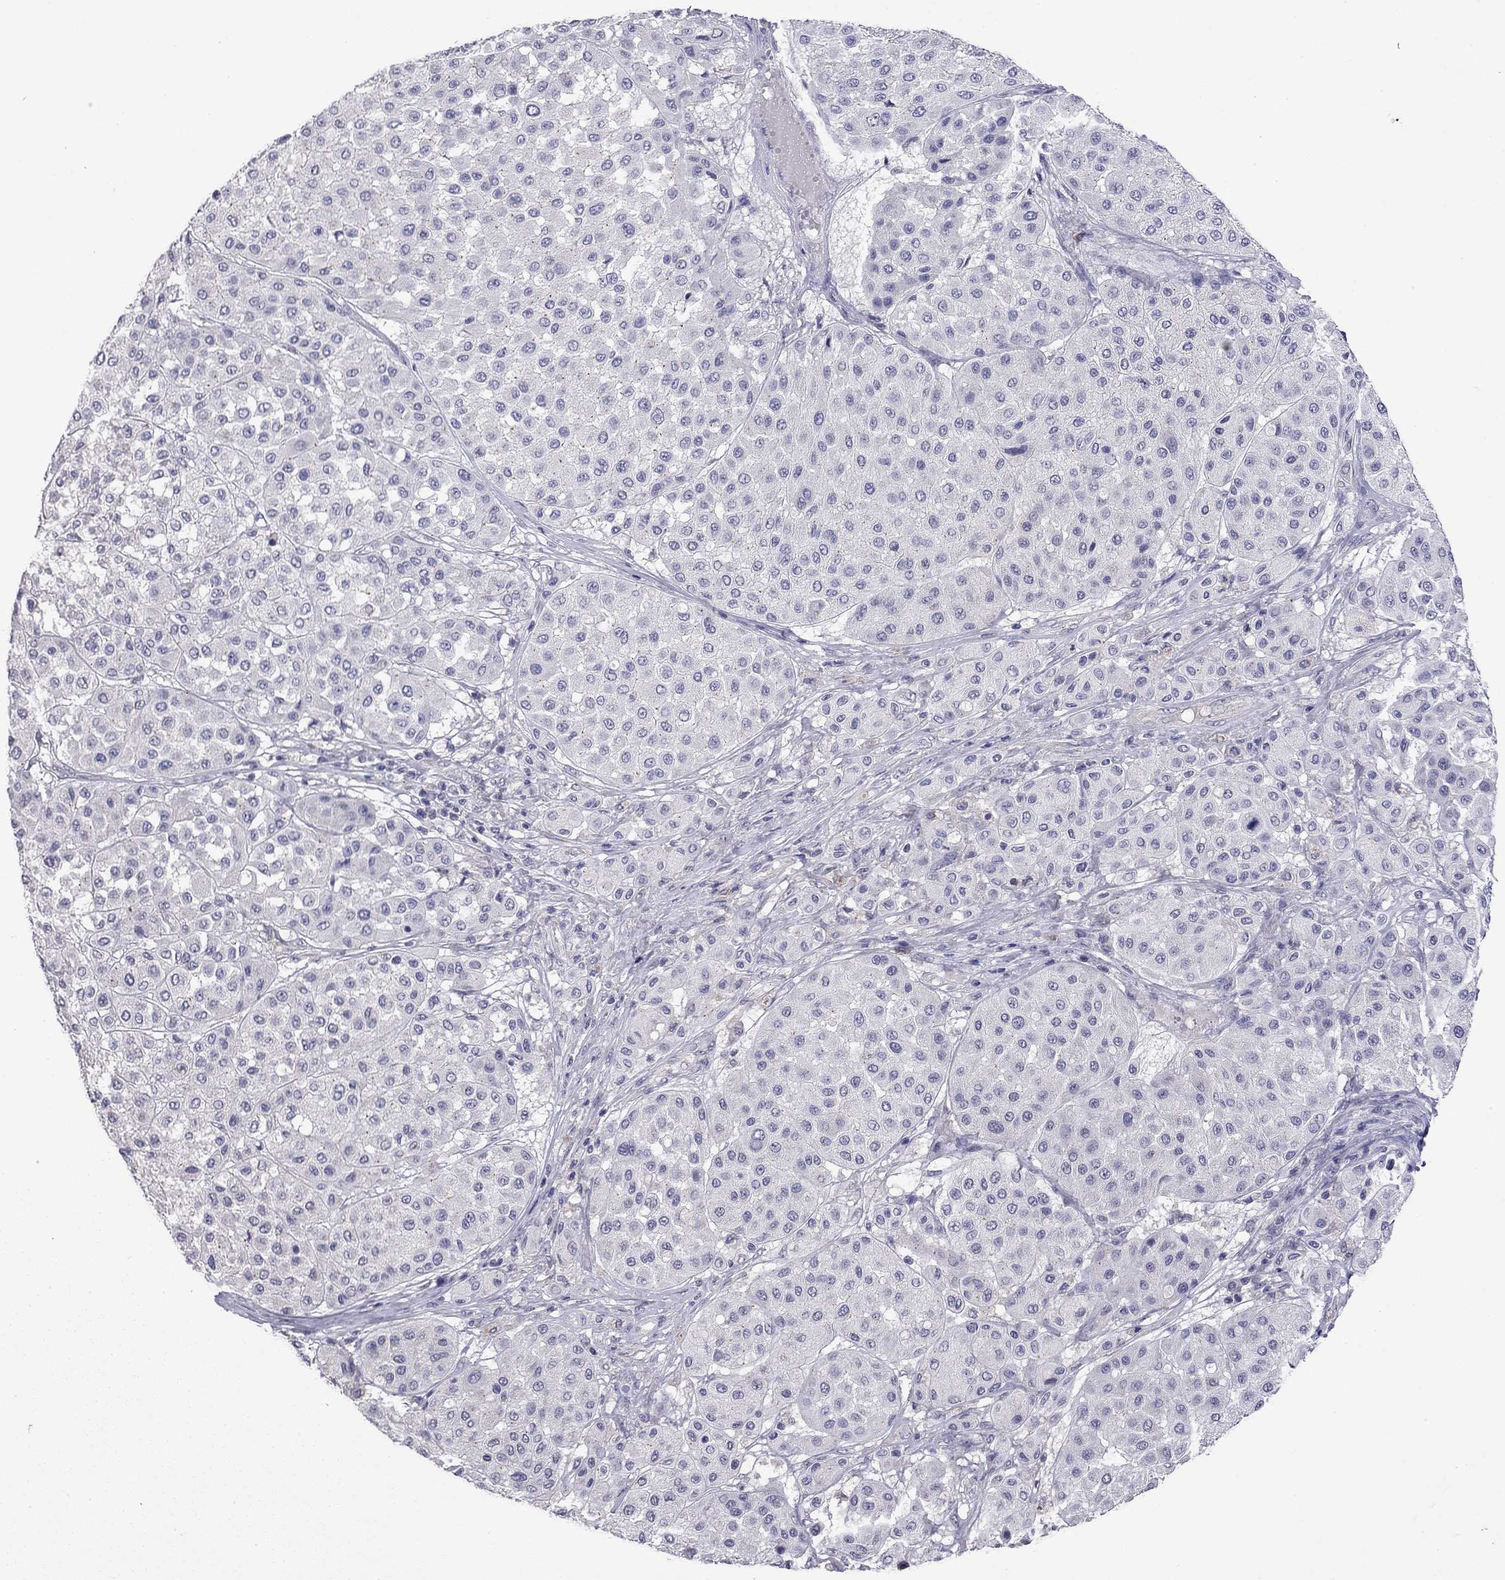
{"staining": {"intensity": "negative", "quantity": "none", "location": "none"}, "tissue": "melanoma", "cell_type": "Tumor cells", "image_type": "cancer", "snomed": [{"axis": "morphology", "description": "Malignant melanoma, Metastatic site"}, {"axis": "topography", "description": "Smooth muscle"}], "caption": "An image of human malignant melanoma (metastatic site) is negative for staining in tumor cells.", "gene": "WNK3", "patient": {"sex": "male", "age": 41}}